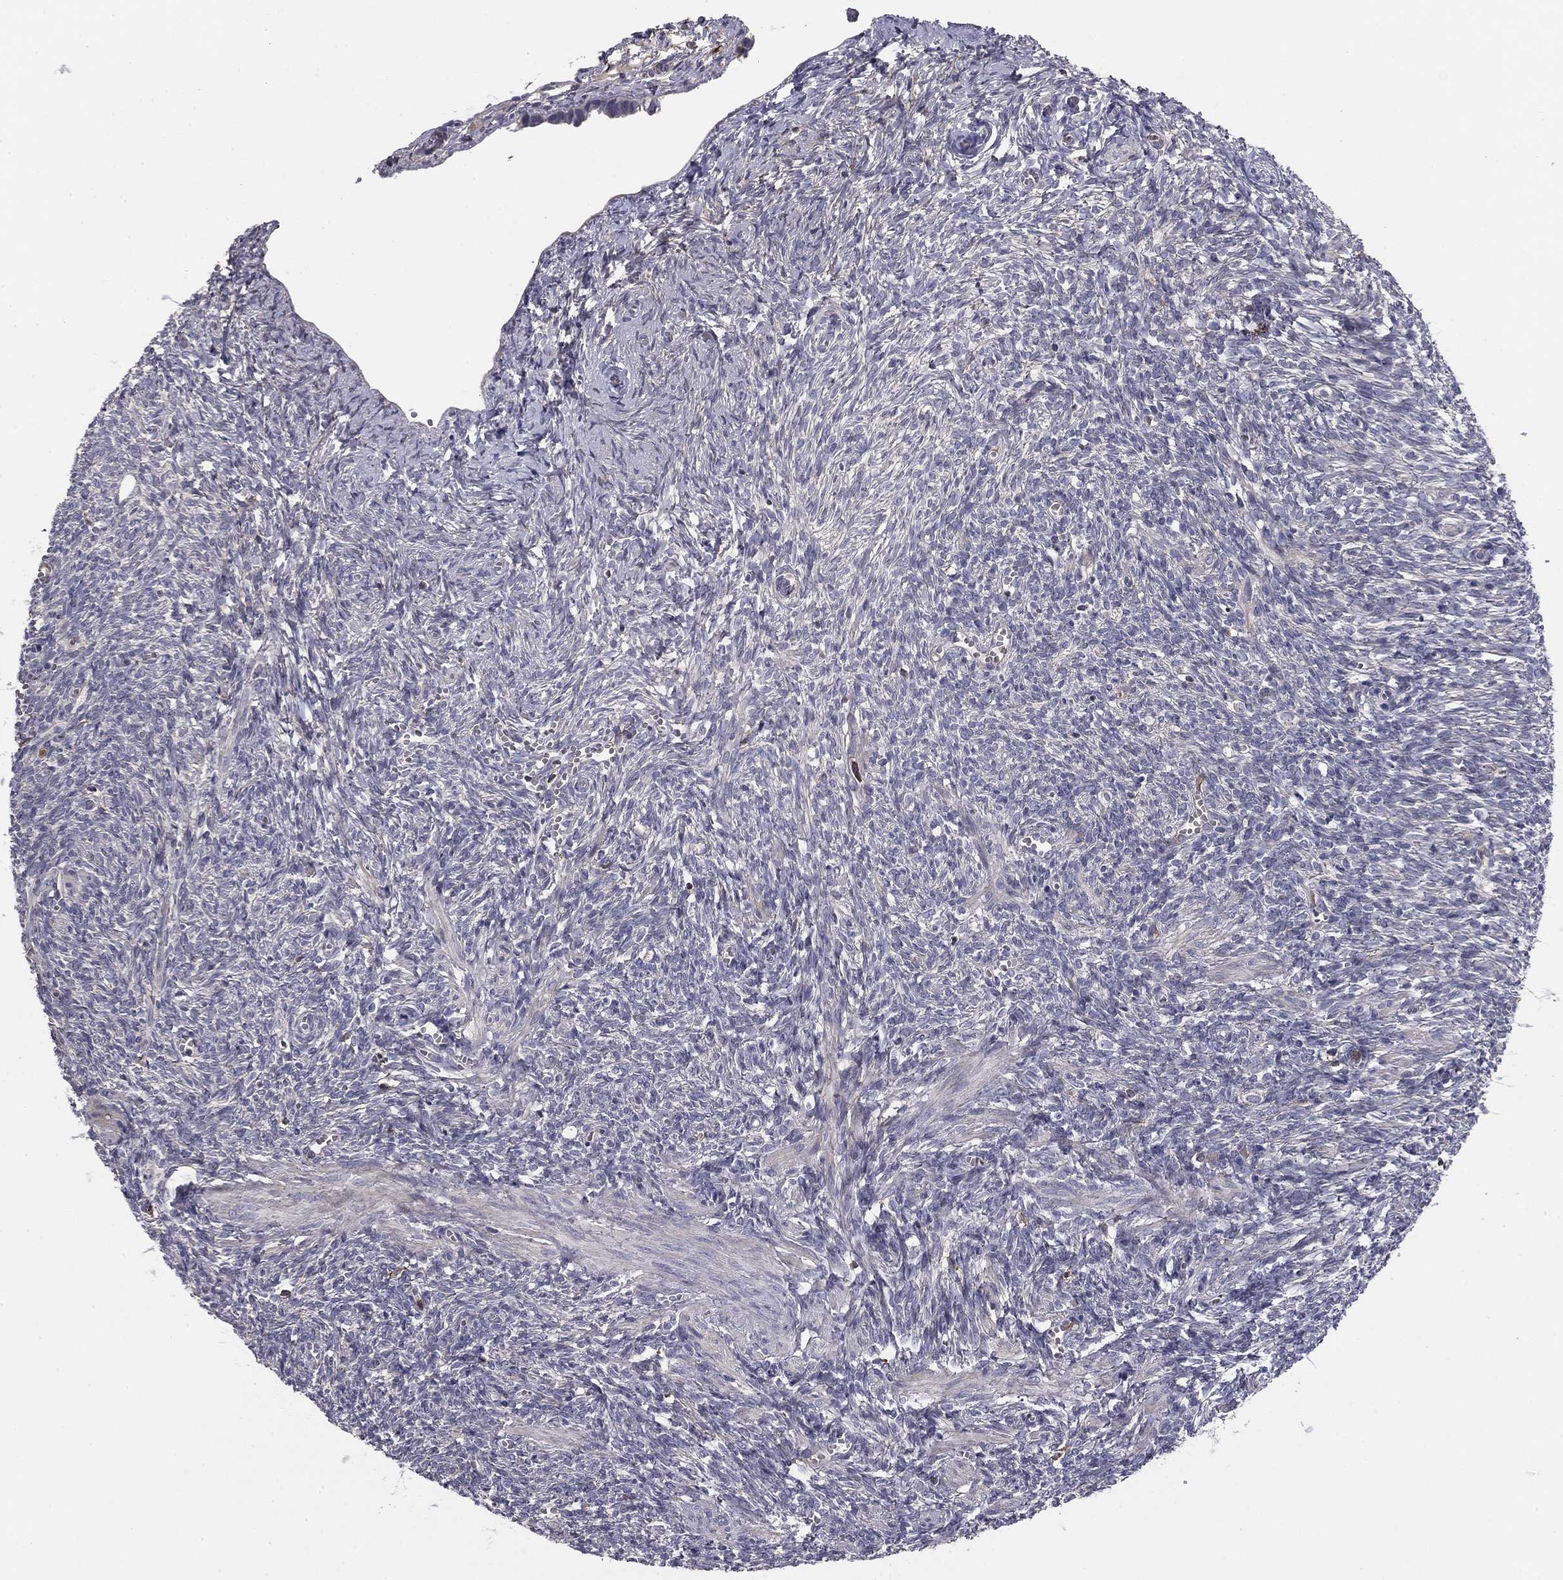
{"staining": {"intensity": "negative", "quantity": "none", "location": "none"}, "tissue": "ovary", "cell_type": "Follicle cells", "image_type": "normal", "snomed": [{"axis": "morphology", "description": "Normal tissue, NOS"}, {"axis": "topography", "description": "Ovary"}], "caption": "Follicle cells show no significant protein staining in benign ovary.", "gene": "PLCB2", "patient": {"sex": "female", "age": 43}}